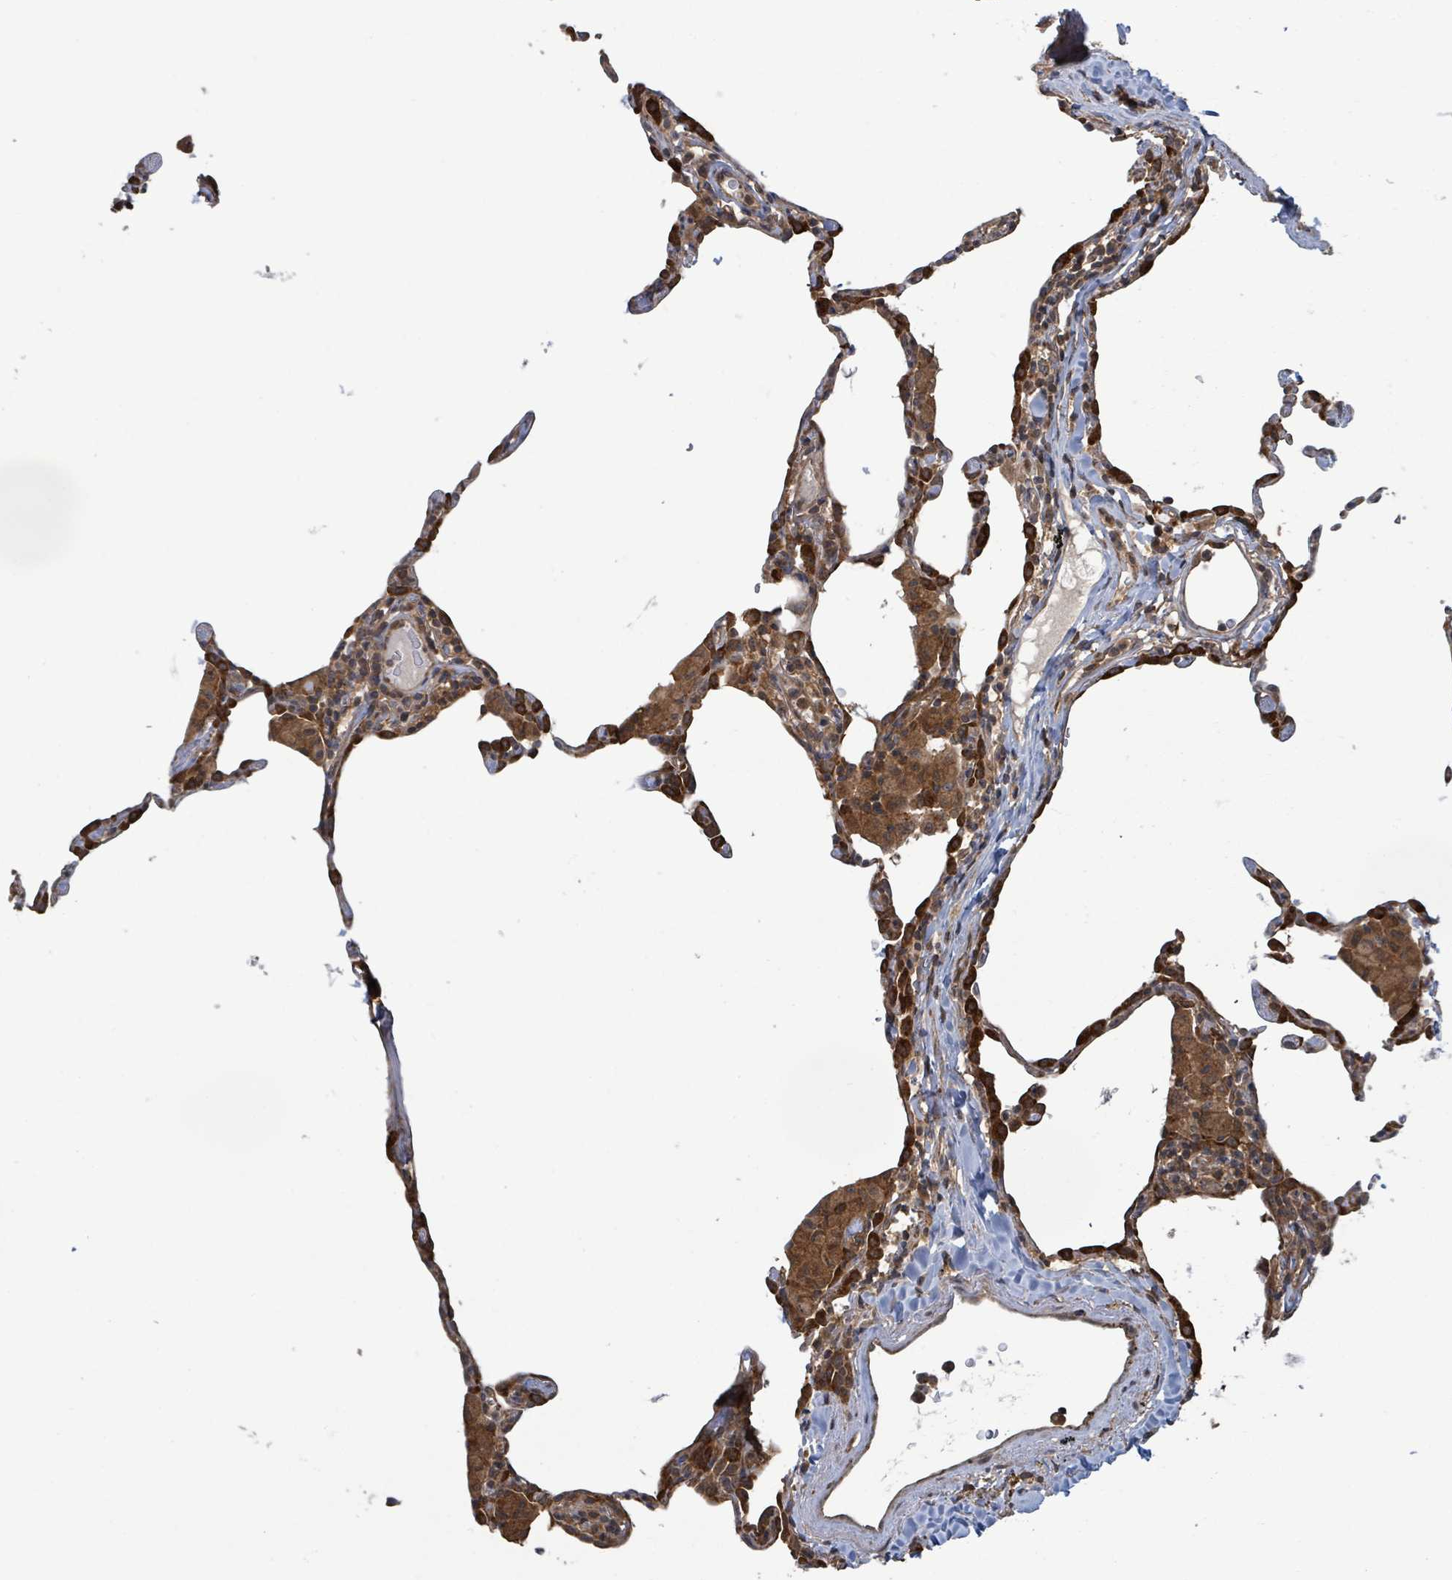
{"staining": {"intensity": "strong", "quantity": "25%-75%", "location": "cytoplasmic/membranous"}, "tissue": "lung", "cell_type": "Alveolar cells", "image_type": "normal", "snomed": [{"axis": "morphology", "description": "Normal tissue, NOS"}, {"axis": "topography", "description": "Lung"}], "caption": "This micrograph displays unremarkable lung stained with immunohistochemistry (IHC) to label a protein in brown. The cytoplasmic/membranous of alveolar cells show strong positivity for the protein. Nuclei are counter-stained blue.", "gene": "ENSG00000256500", "patient": {"sex": "female", "age": 57}}